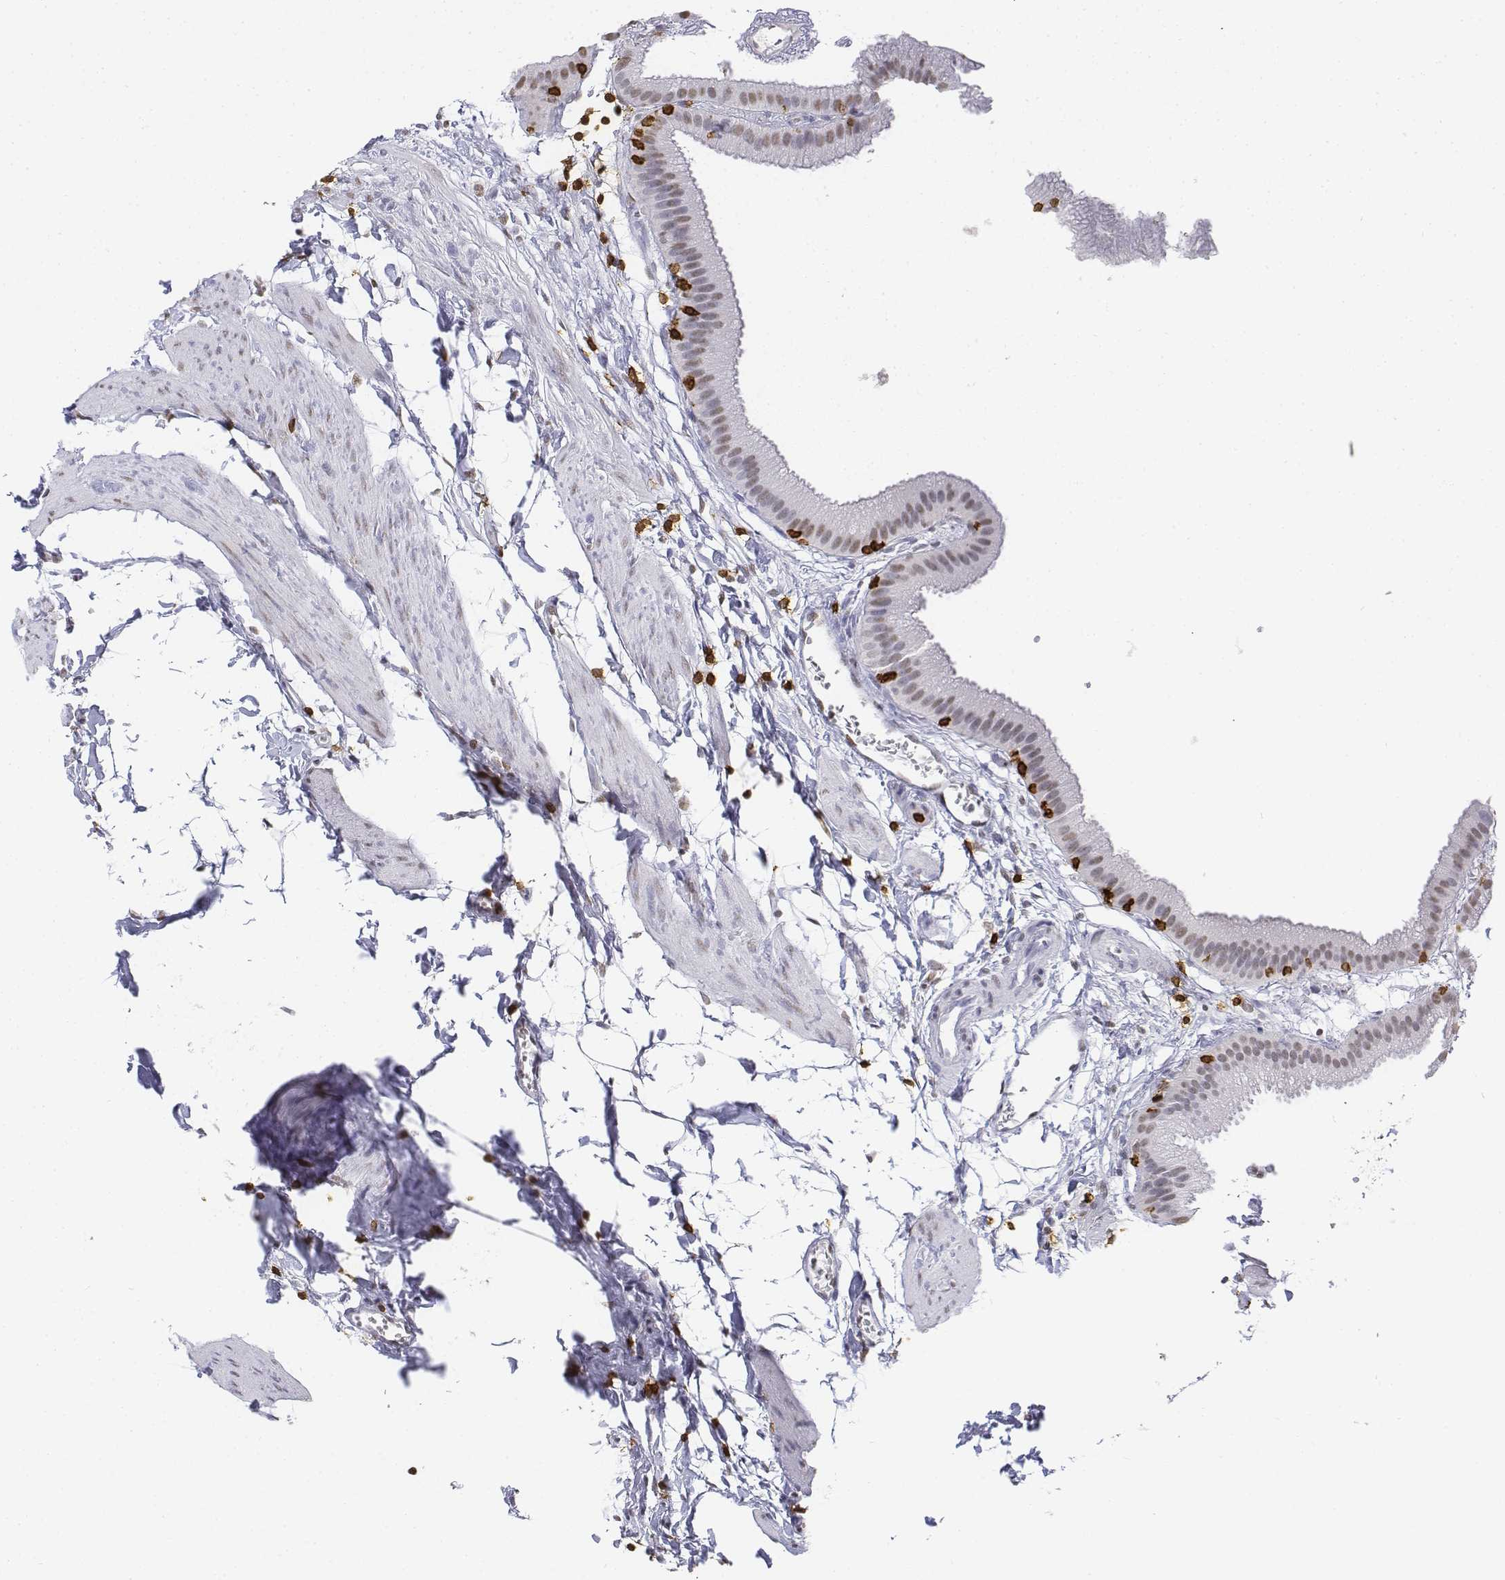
{"staining": {"intensity": "weak", "quantity": "25%-75%", "location": "nuclear"}, "tissue": "gallbladder", "cell_type": "Glandular cells", "image_type": "normal", "snomed": [{"axis": "morphology", "description": "Normal tissue, NOS"}, {"axis": "topography", "description": "Gallbladder"}], "caption": "Unremarkable gallbladder was stained to show a protein in brown. There is low levels of weak nuclear staining in about 25%-75% of glandular cells. (Brightfield microscopy of DAB IHC at high magnification).", "gene": "CD3E", "patient": {"sex": "female", "age": 63}}